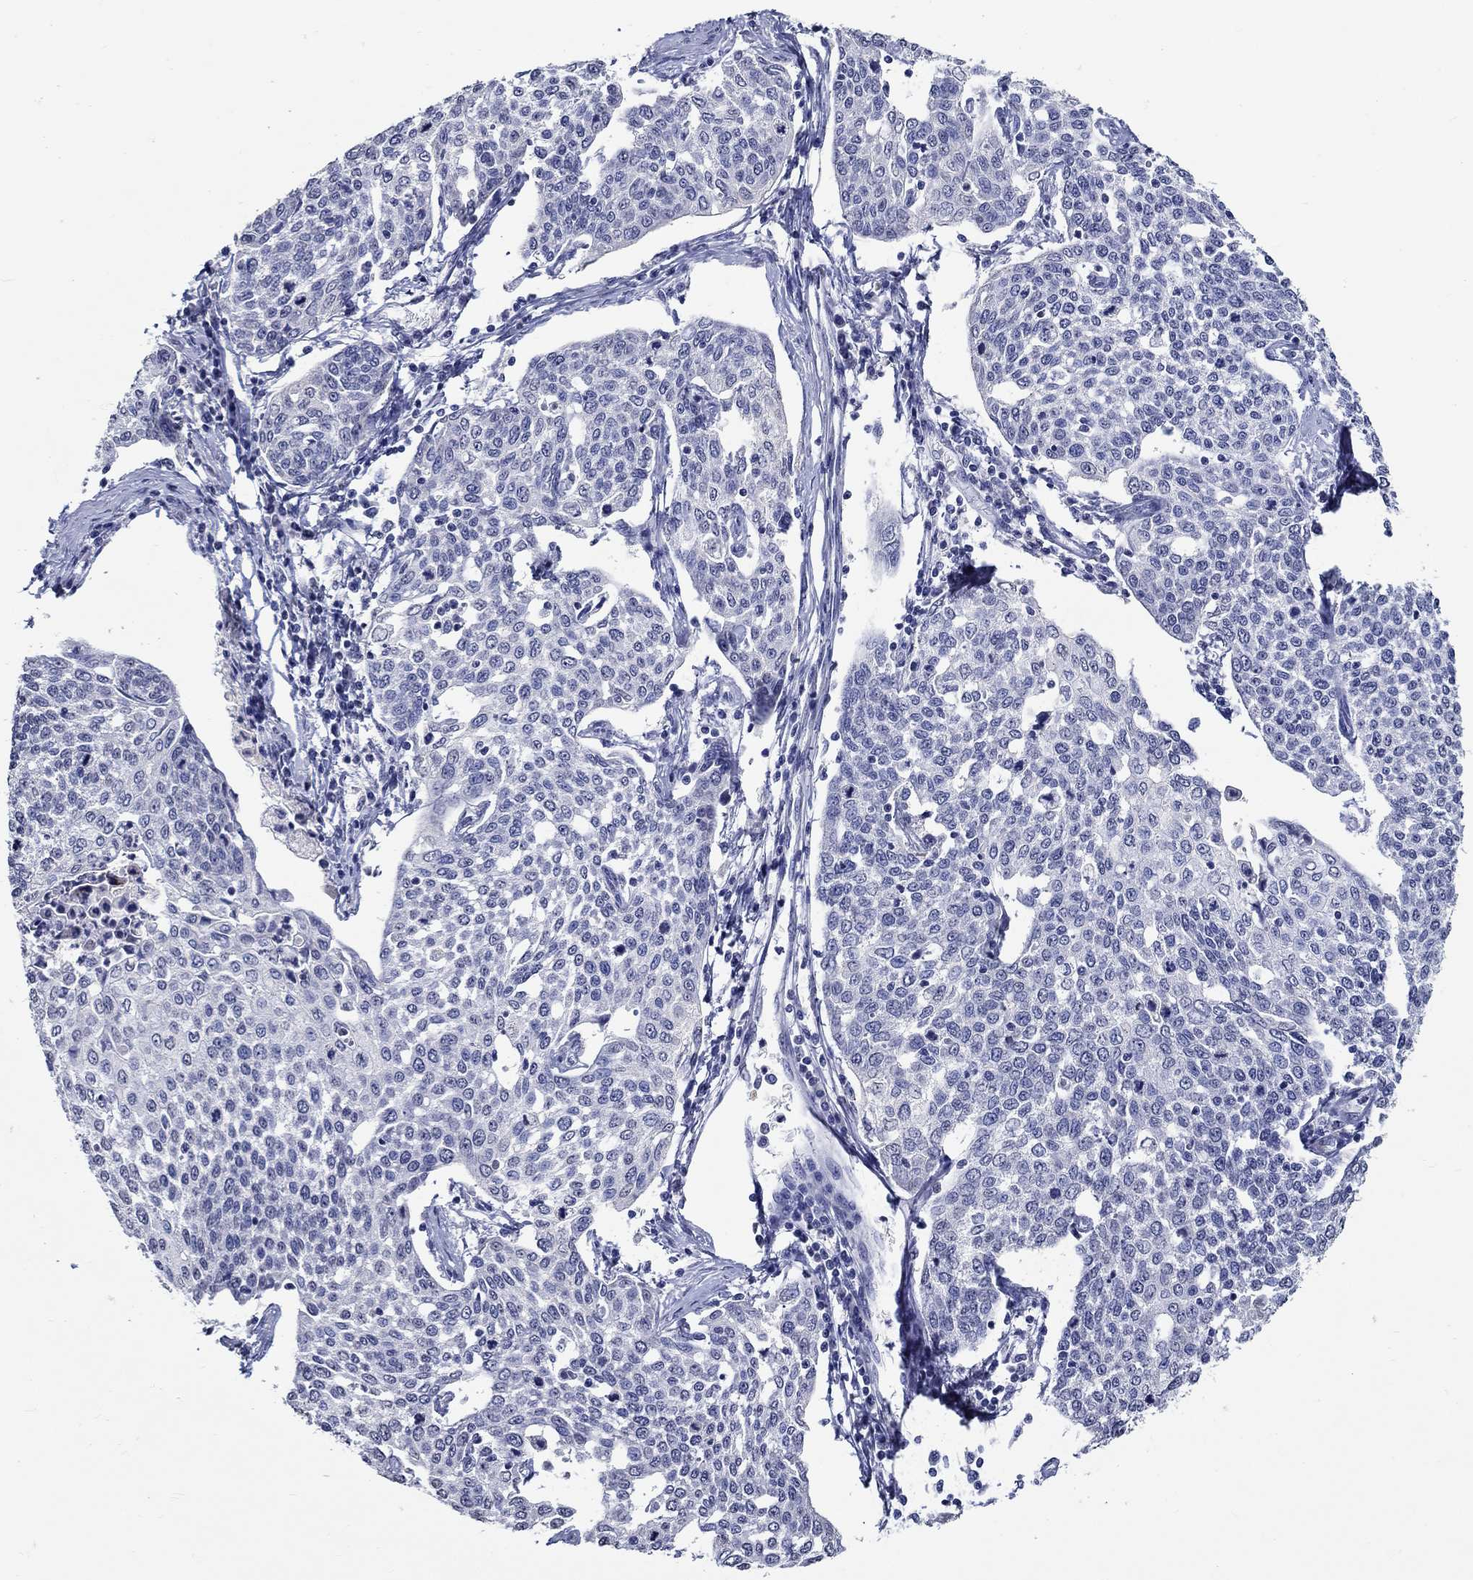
{"staining": {"intensity": "negative", "quantity": "none", "location": "none"}, "tissue": "cervical cancer", "cell_type": "Tumor cells", "image_type": "cancer", "snomed": [{"axis": "morphology", "description": "Squamous cell carcinoma, NOS"}, {"axis": "topography", "description": "Cervix"}], "caption": "Immunohistochemistry (IHC) of human squamous cell carcinoma (cervical) demonstrates no positivity in tumor cells.", "gene": "PDE1B", "patient": {"sex": "female", "age": 34}}